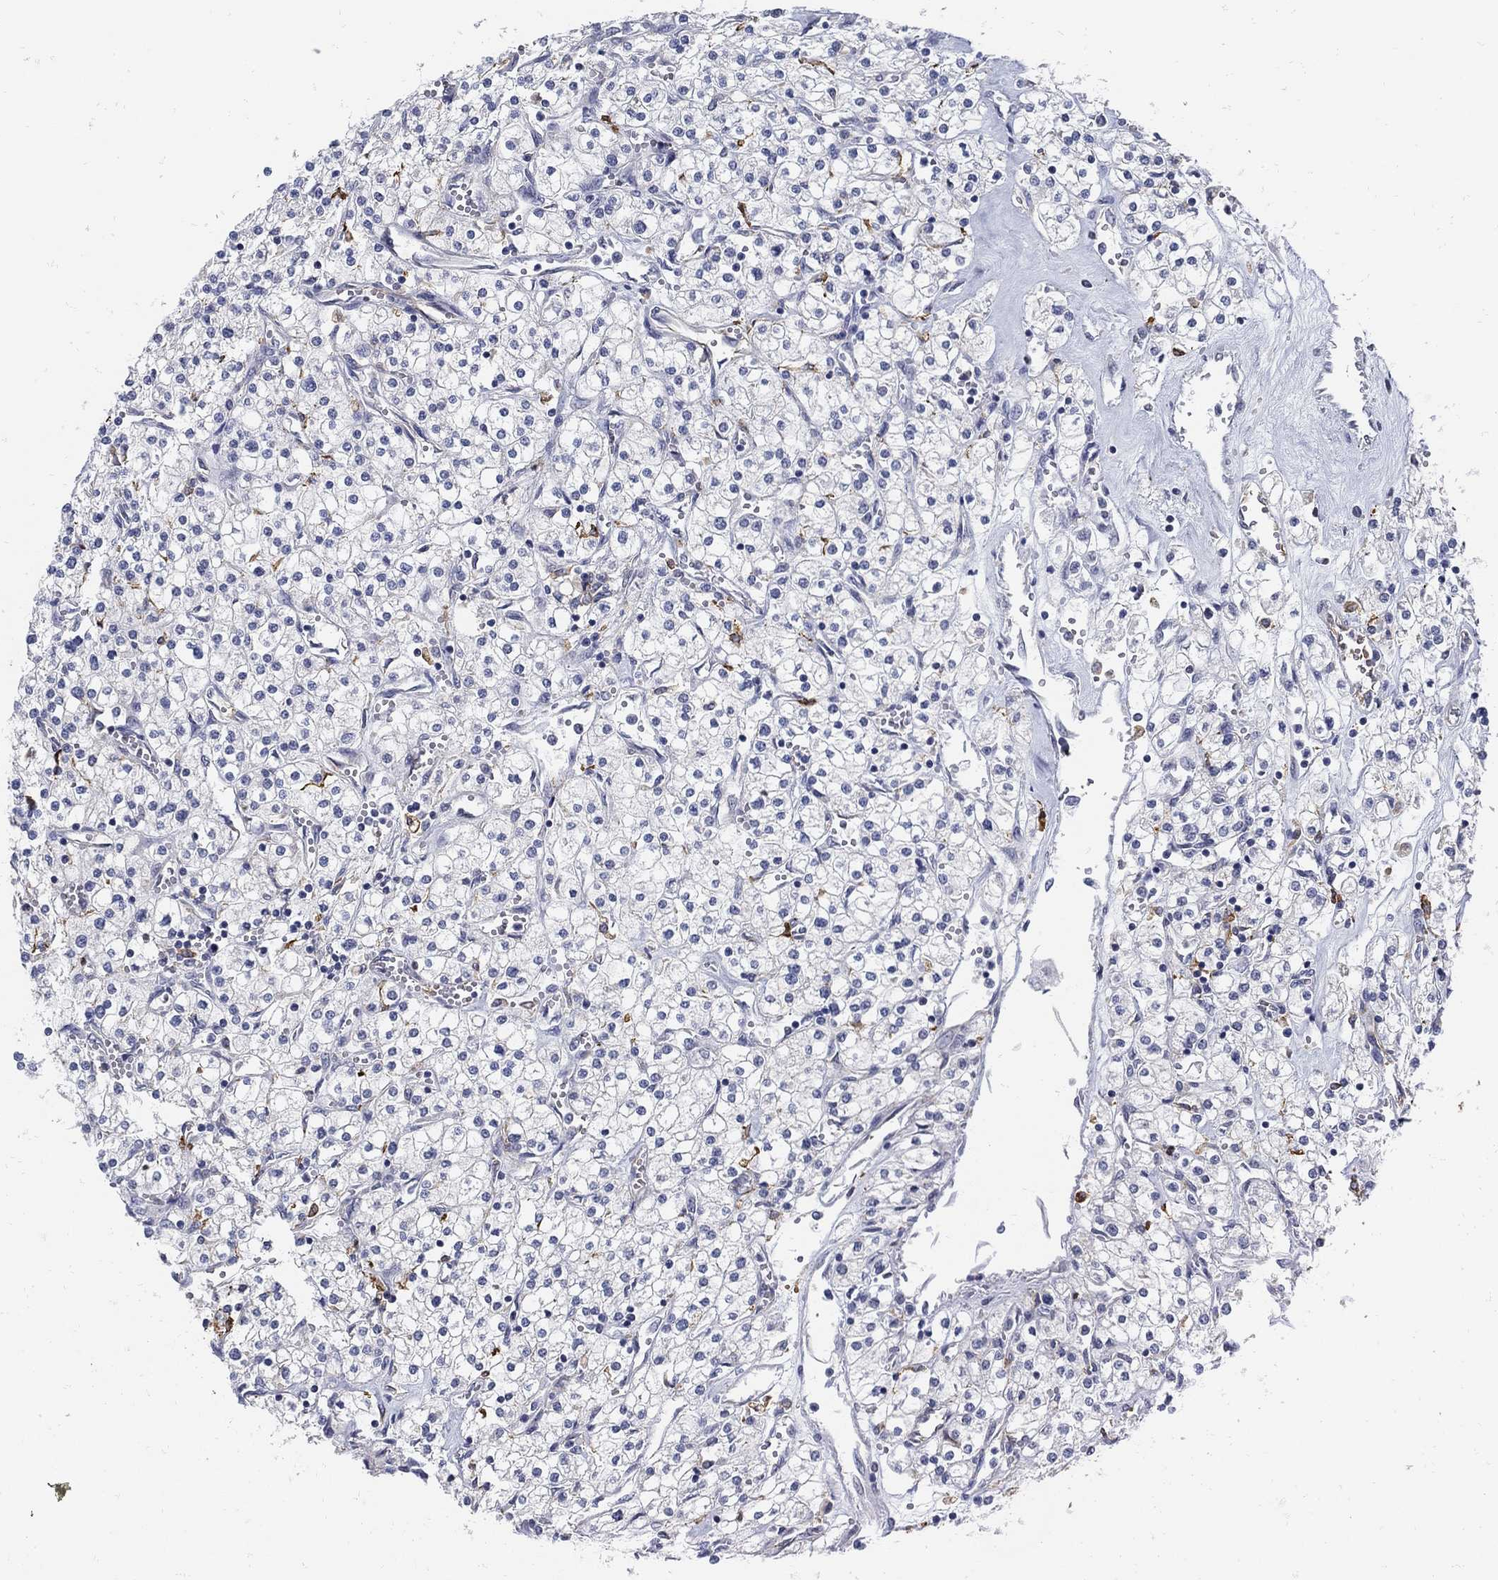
{"staining": {"intensity": "negative", "quantity": "none", "location": "none"}, "tissue": "renal cancer", "cell_type": "Tumor cells", "image_type": "cancer", "snomed": [{"axis": "morphology", "description": "Adenocarcinoma, NOS"}, {"axis": "topography", "description": "Kidney"}], "caption": "Renal cancer (adenocarcinoma) was stained to show a protein in brown. There is no significant expression in tumor cells. The staining was performed using DAB to visualize the protein expression in brown, while the nuclei were stained in blue with hematoxylin (Magnification: 20x).", "gene": "ZFAND4", "patient": {"sex": "male", "age": 80}}